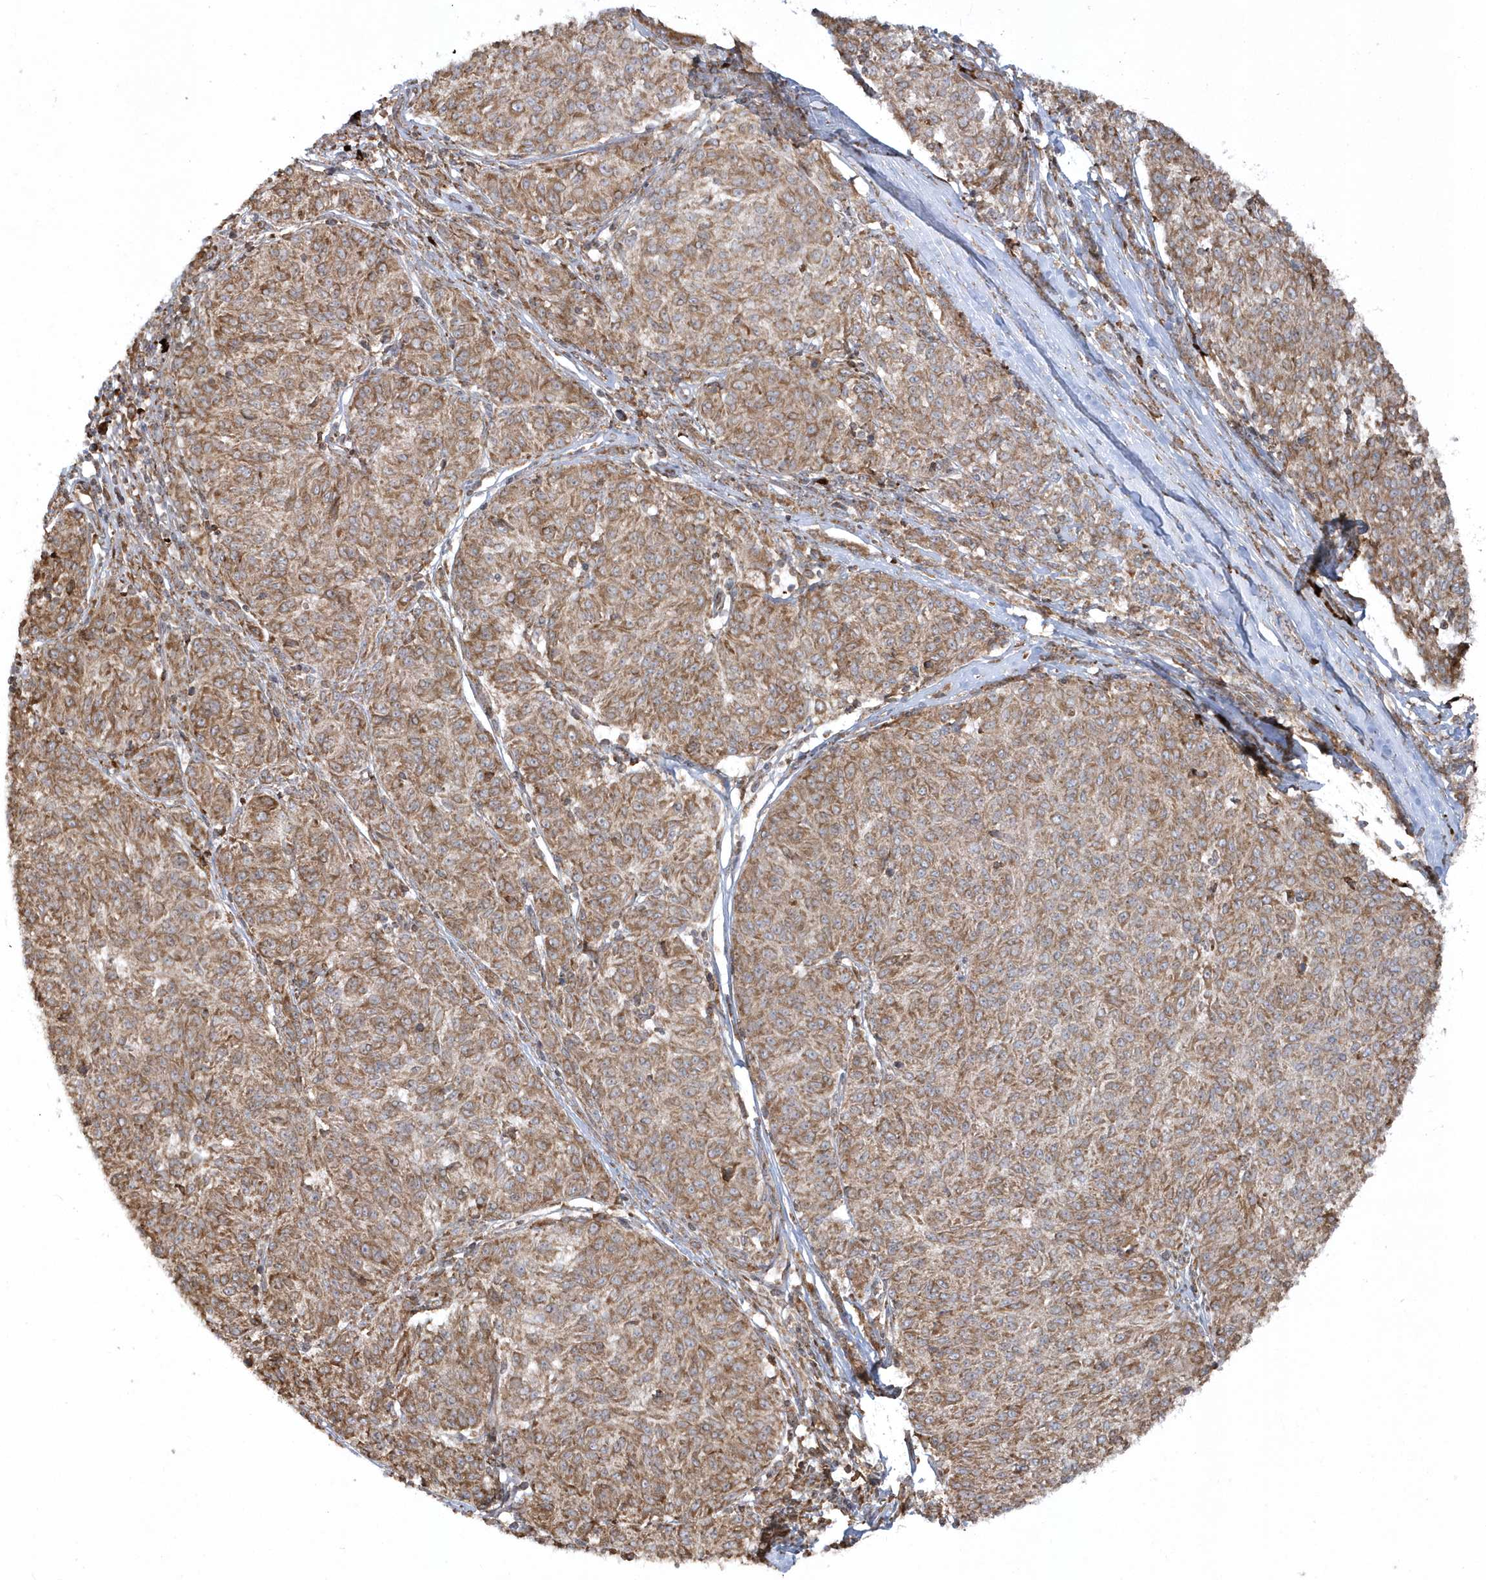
{"staining": {"intensity": "moderate", "quantity": ">75%", "location": "cytoplasmic/membranous"}, "tissue": "melanoma", "cell_type": "Tumor cells", "image_type": "cancer", "snomed": [{"axis": "morphology", "description": "Malignant melanoma, NOS"}, {"axis": "topography", "description": "Skin"}], "caption": "The photomicrograph exhibits immunohistochemical staining of melanoma. There is moderate cytoplasmic/membranous positivity is identified in approximately >75% of tumor cells.", "gene": "SH3BP2", "patient": {"sex": "female", "age": 72}}